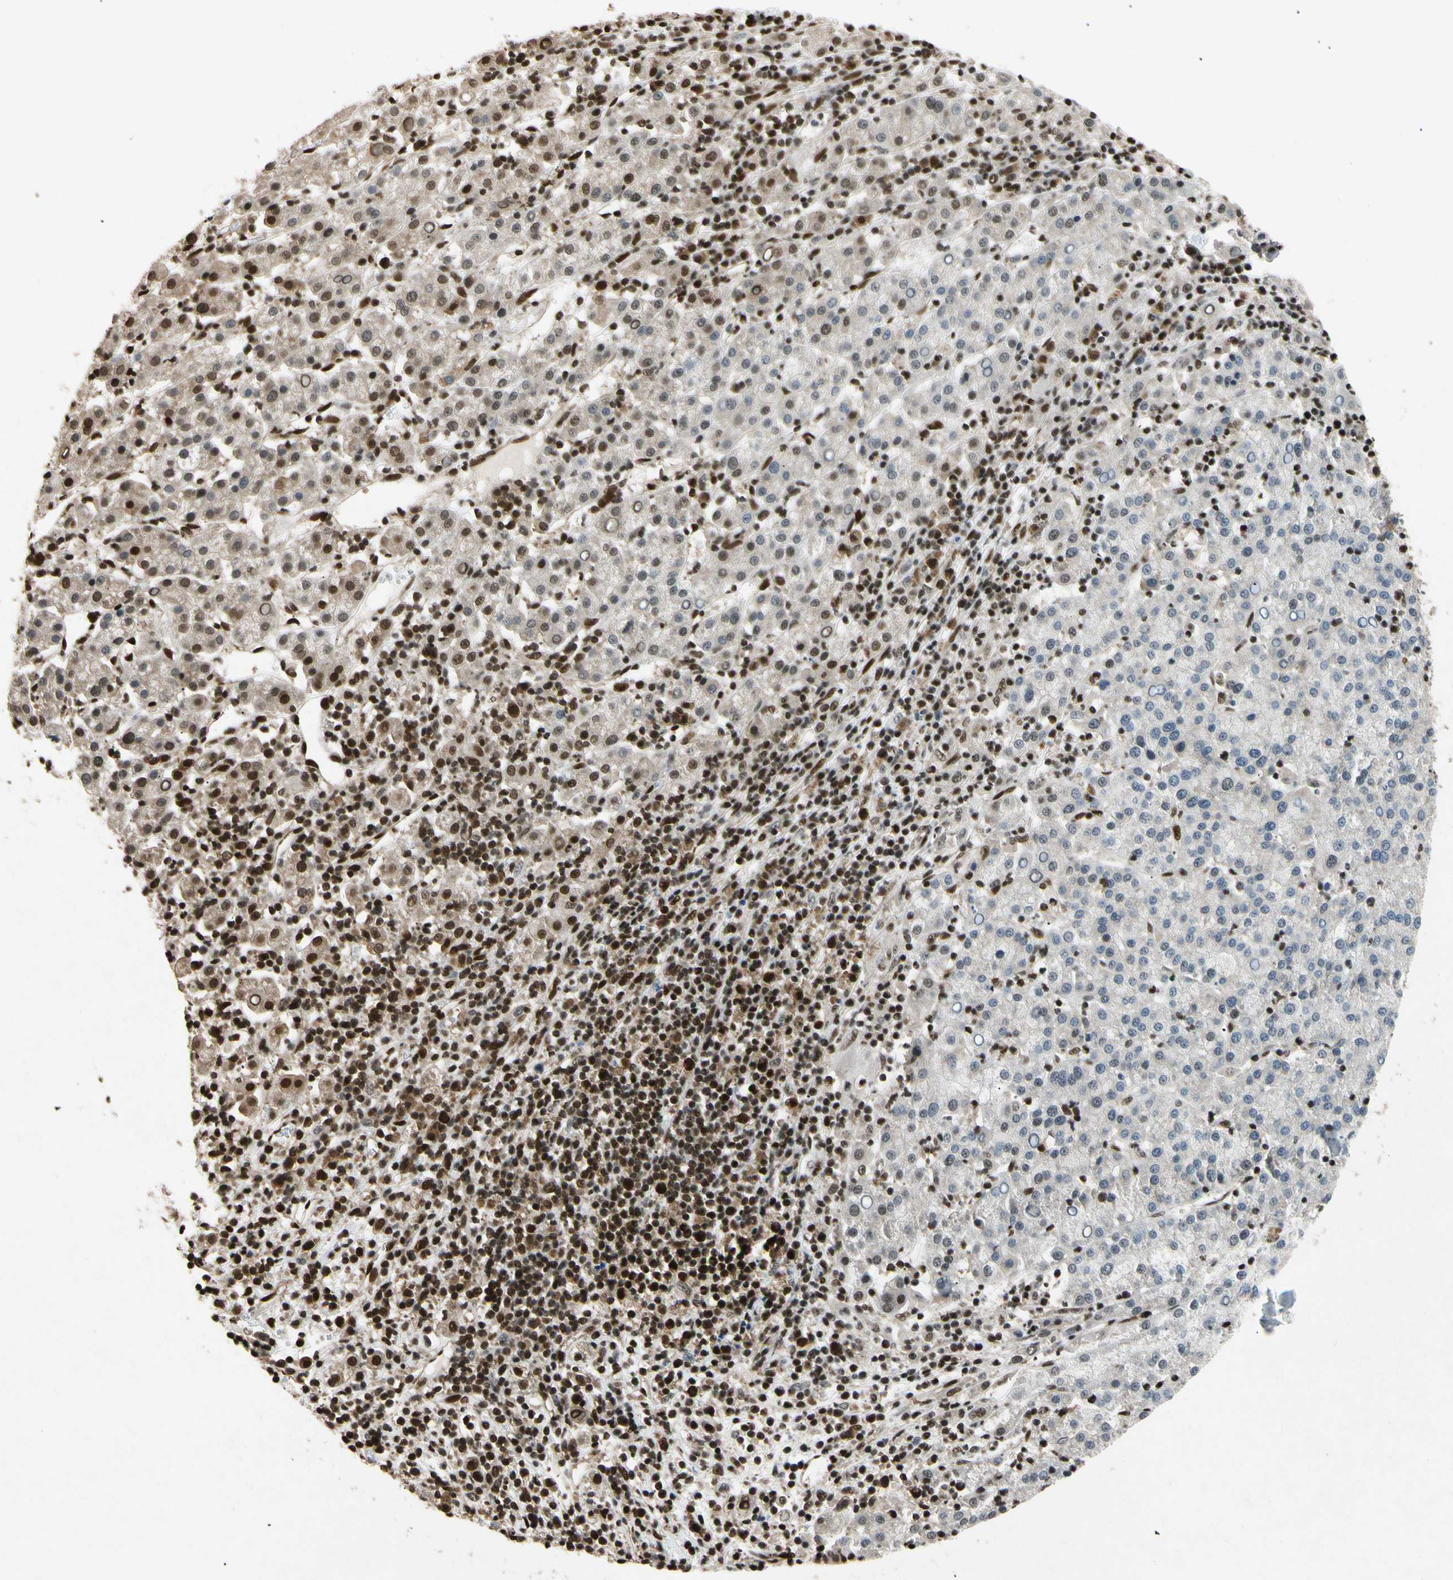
{"staining": {"intensity": "weak", "quantity": "25%-75%", "location": "cytoplasmic/membranous,nuclear"}, "tissue": "liver cancer", "cell_type": "Tumor cells", "image_type": "cancer", "snomed": [{"axis": "morphology", "description": "Carcinoma, Hepatocellular, NOS"}, {"axis": "topography", "description": "Liver"}], "caption": "Liver cancer (hepatocellular carcinoma) stained with a brown dye exhibits weak cytoplasmic/membranous and nuclear positive expression in about 25%-75% of tumor cells.", "gene": "EIF1AX", "patient": {"sex": "female", "age": 58}}